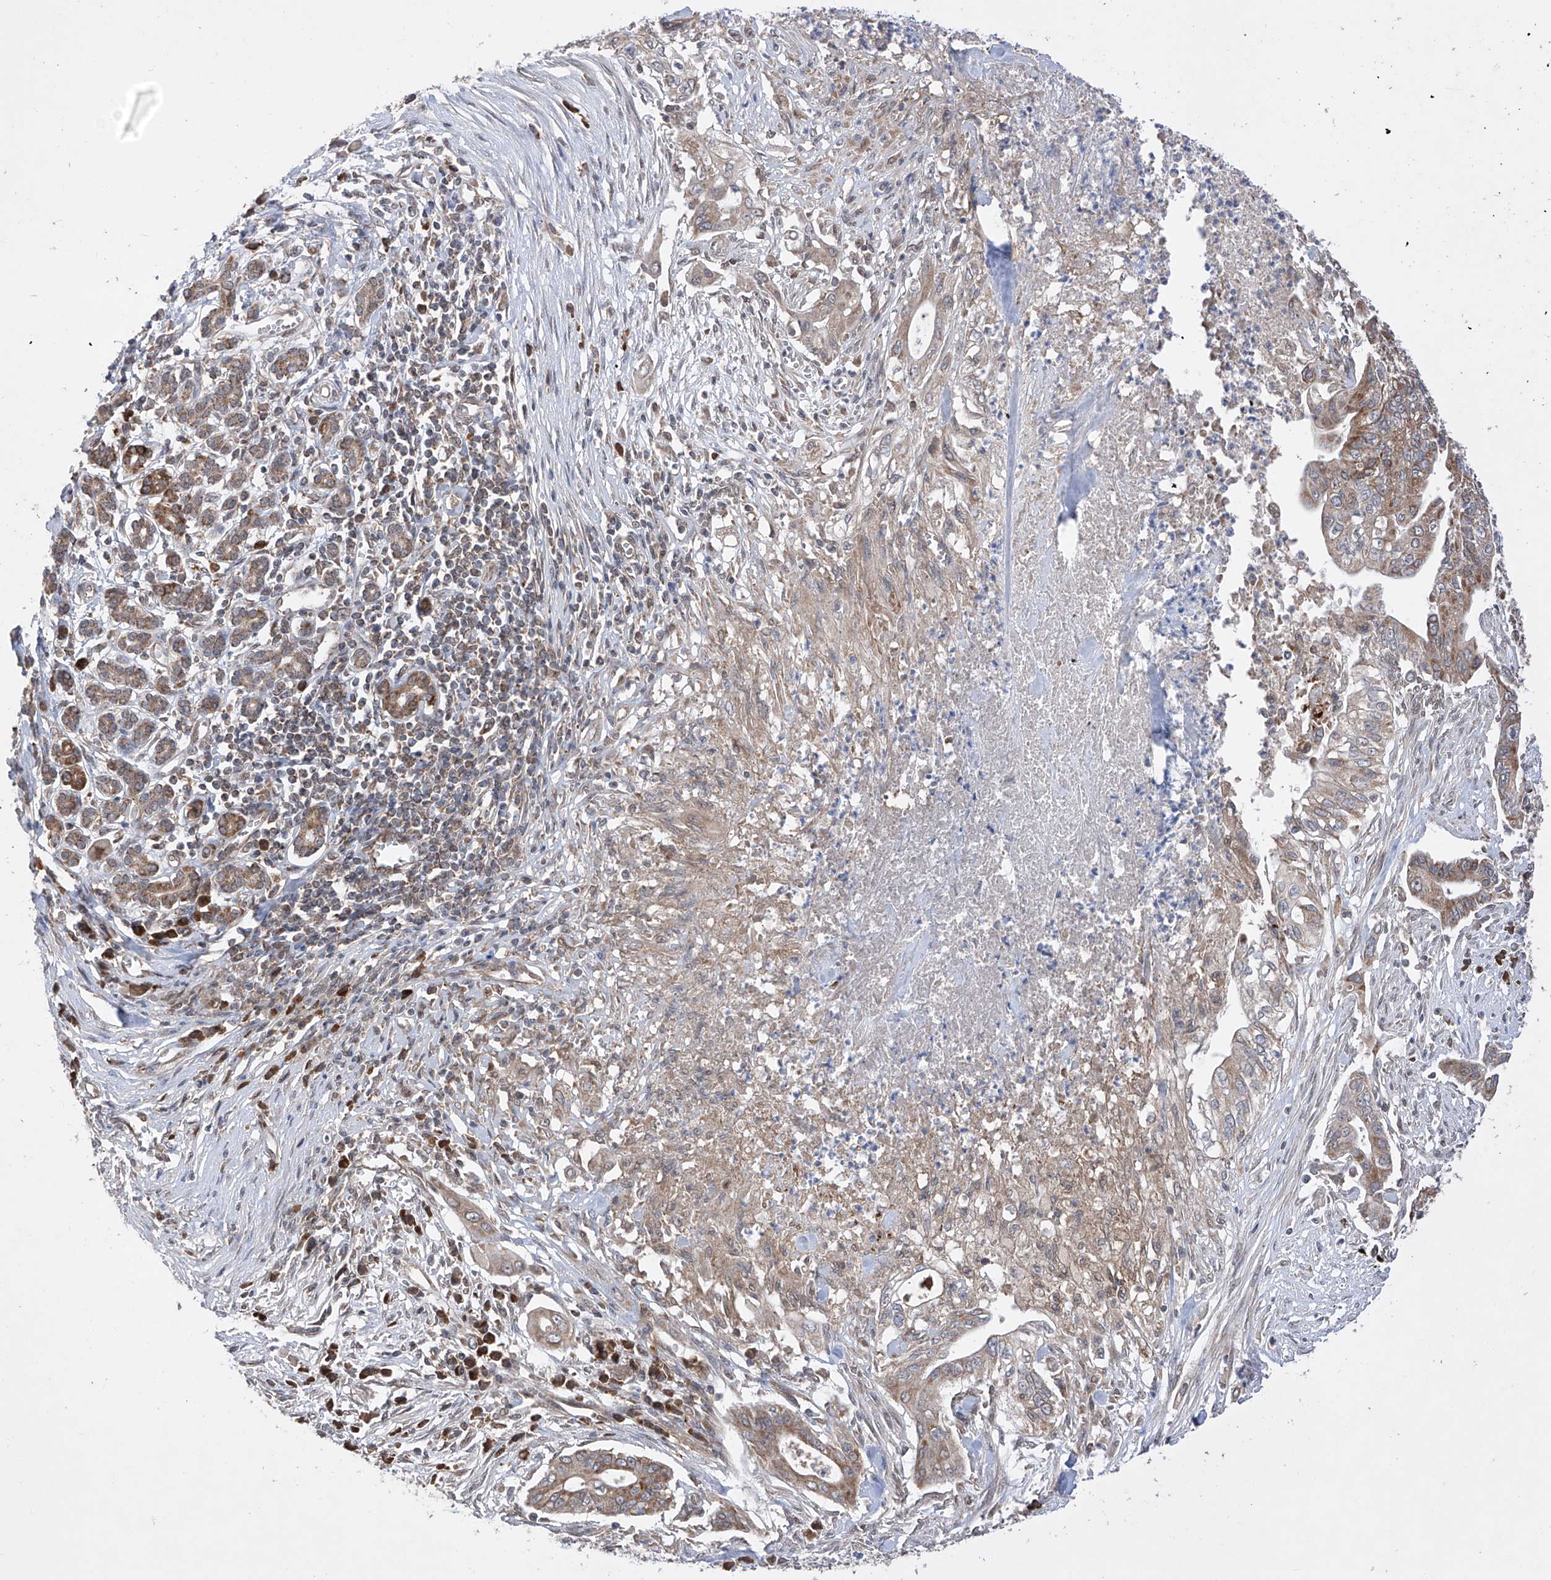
{"staining": {"intensity": "moderate", "quantity": ">75%", "location": "cytoplasmic/membranous"}, "tissue": "pancreatic cancer", "cell_type": "Tumor cells", "image_type": "cancer", "snomed": [{"axis": "morphology", "description": "Adenocarcinoma, NOS"}, {"axis": "topography", "description": "Pancreas"}], "caption": "Immunohistochemical staining of adenocarcinoma (pancreatic) displays medium levels of moderate cytoplasmic/membranous expression in approximately >75% of tumor cells. The protein is stained brown, and the nuclei are stained in blue (DAB (3,3'-diaminobenzidine) IHC with brightfield microscopy, high magnification).", "gene": "SDHAF4", "patient": {"sex": "male", "age": 58}}